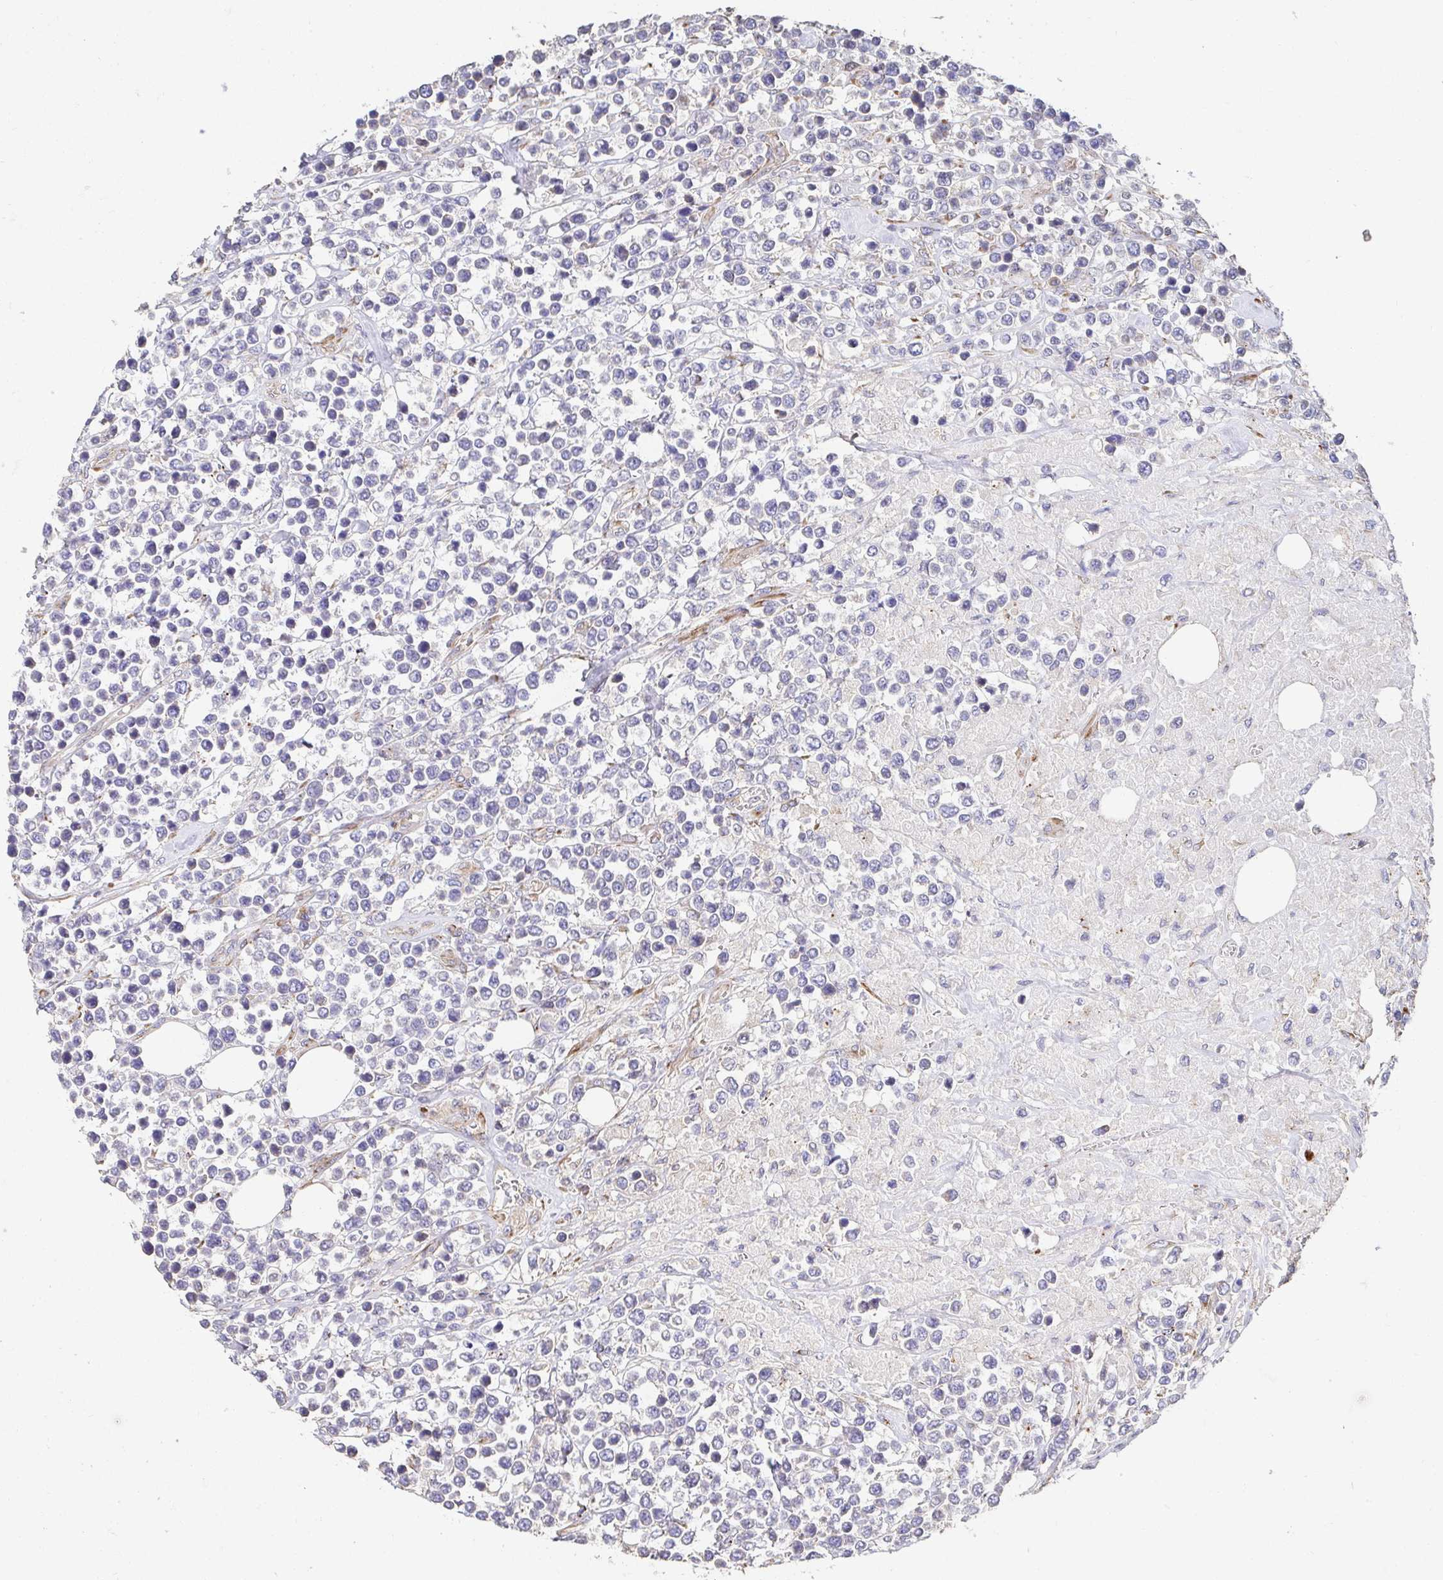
{"staining": {"intensity": "negative", "quantity": "none", "location": "none"}, "tissue": "lymphoma", "cell_type": "Tumor cells", "image_type": "cancer", "snomed": [{"axis": "morphology", "description": "Malignant lymphoma, non-Hodgkin's type, High grade"}, {"axis": "topography", "description": "Soft tissue"}], "caption": "A micrograph of human malignant lymphoma, non-Hodgkin's type (high-grade) is negative for staining in tumor cells.", "gene": "APBB1", "patient": {"sex": "female", "age": 56}}